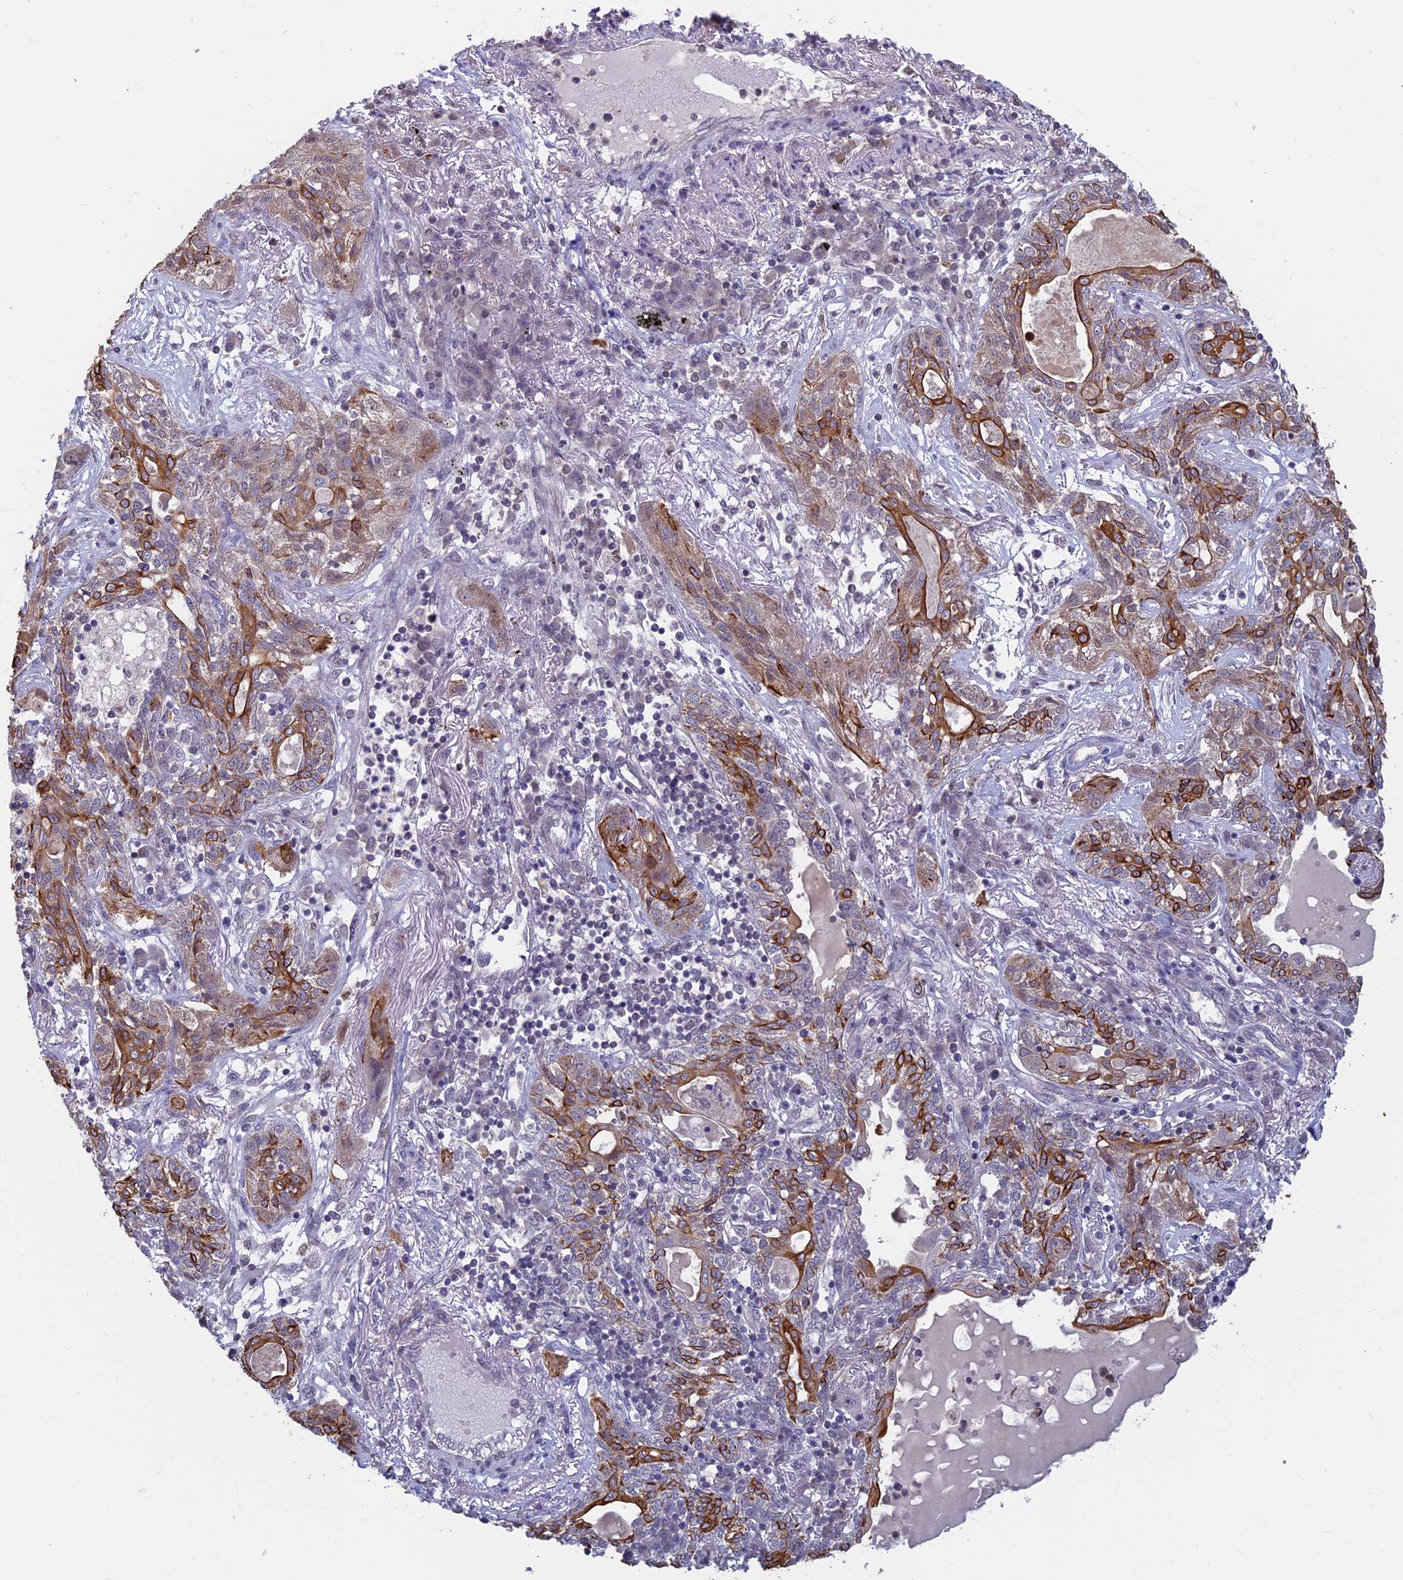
{"staining": {"intensity": "strong", "quantity": "25%-75%", "location": "cytoplasmic/membranous"}, "tissue": "lung cancer", "cell_type": "Tumor cells", "image_type": "cancer", "snomed": [{"axis": "morphology", "description": "Squamous cell carcinoma, NOS"}, {"axis": "topography", "description": "Lung"}], "caption": "Lung squamous cell carcinoma tissue exhibits strong cytoplasmic/membranous staining in about 25%-75% of tumor cells, visualized by immunohistochemistry.", "gene": "SPIRE1", "patient": {"sex": "female", "age": 70}}